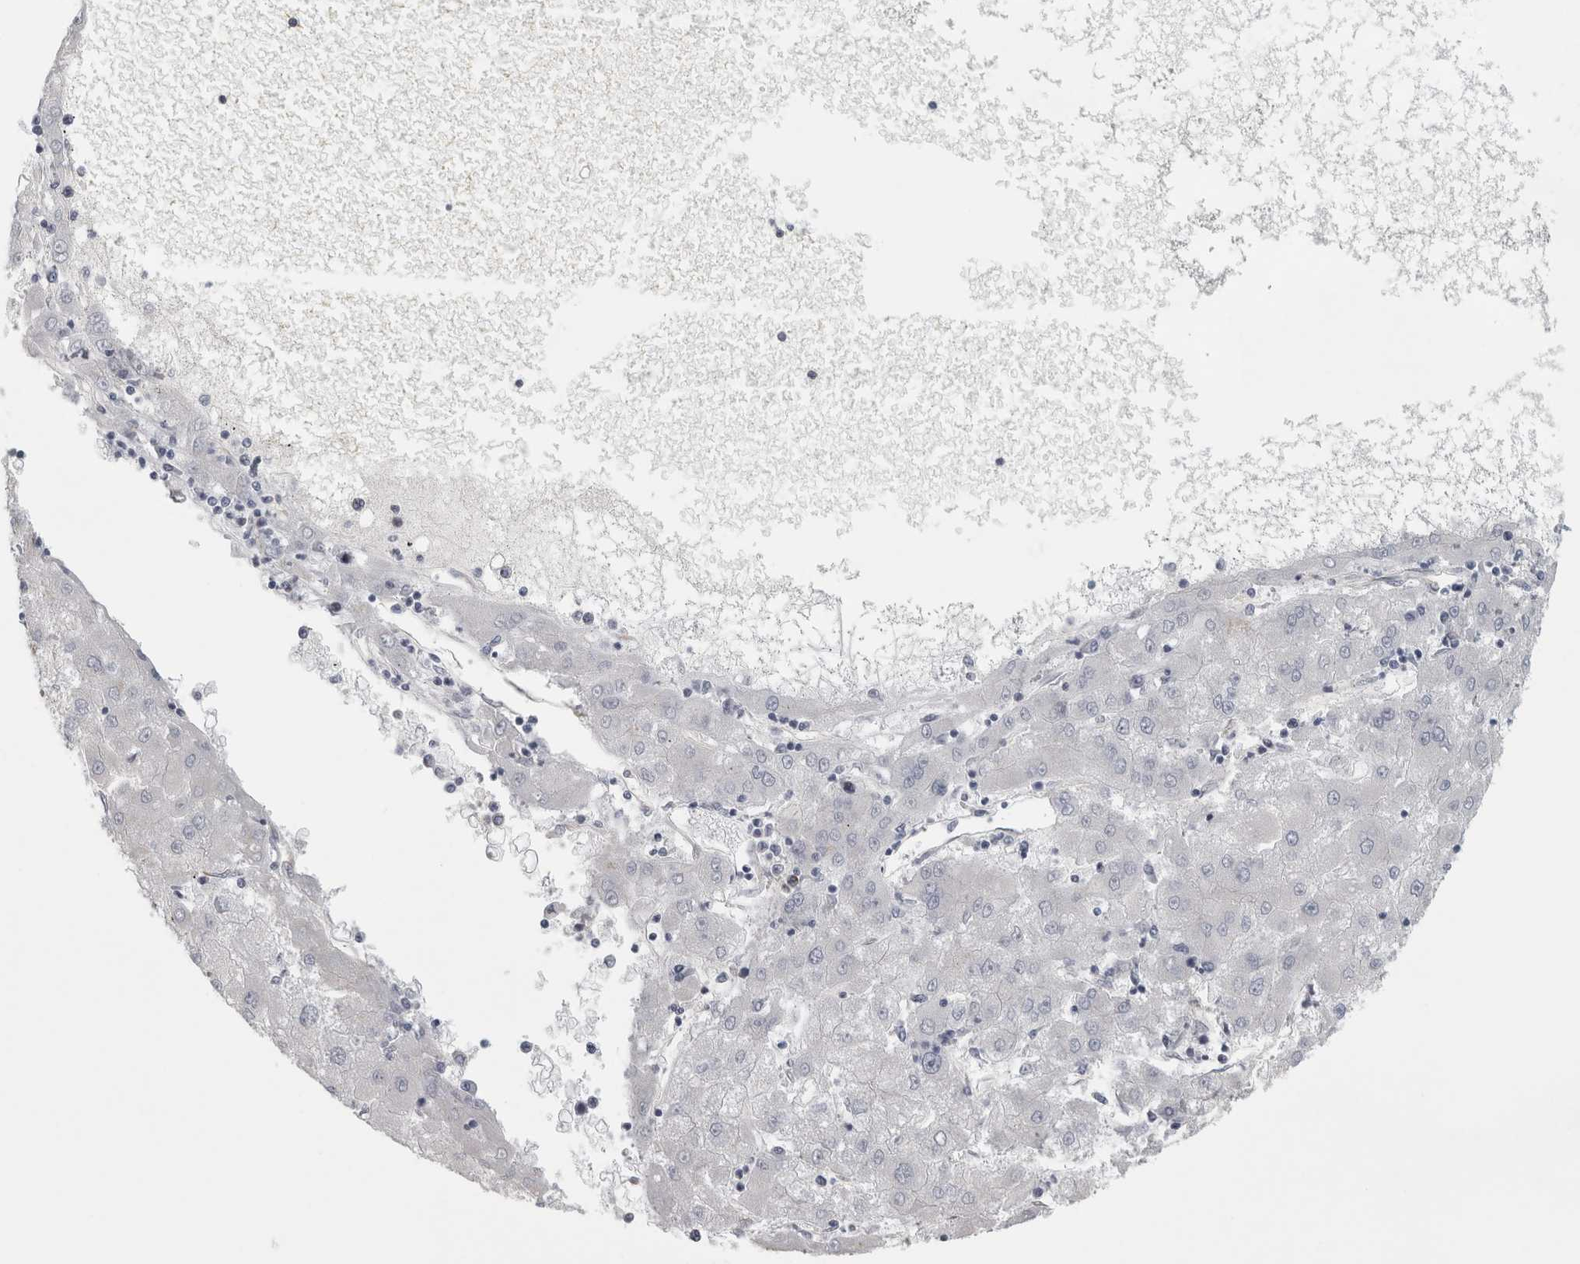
{"staining": {"intensity": "negative", "quantity": "none", "location": "none"}, "tissue": "liver cancer", "cell_type": "Tumor cells", "image_type": "cancer", "snomed": [{"axis": "morphology", "description": "Carcinoma, Hepatocellular, NOS"}, {"axis": "topography", "description": "Liver"}], "caption": "This is an immunohistochemistry histopathology image of hepatocellular carcinoma (liver). There is no expression in tumor cells.", "gene": "PEX6", "patient": {"sex": "male", "age": 72}}